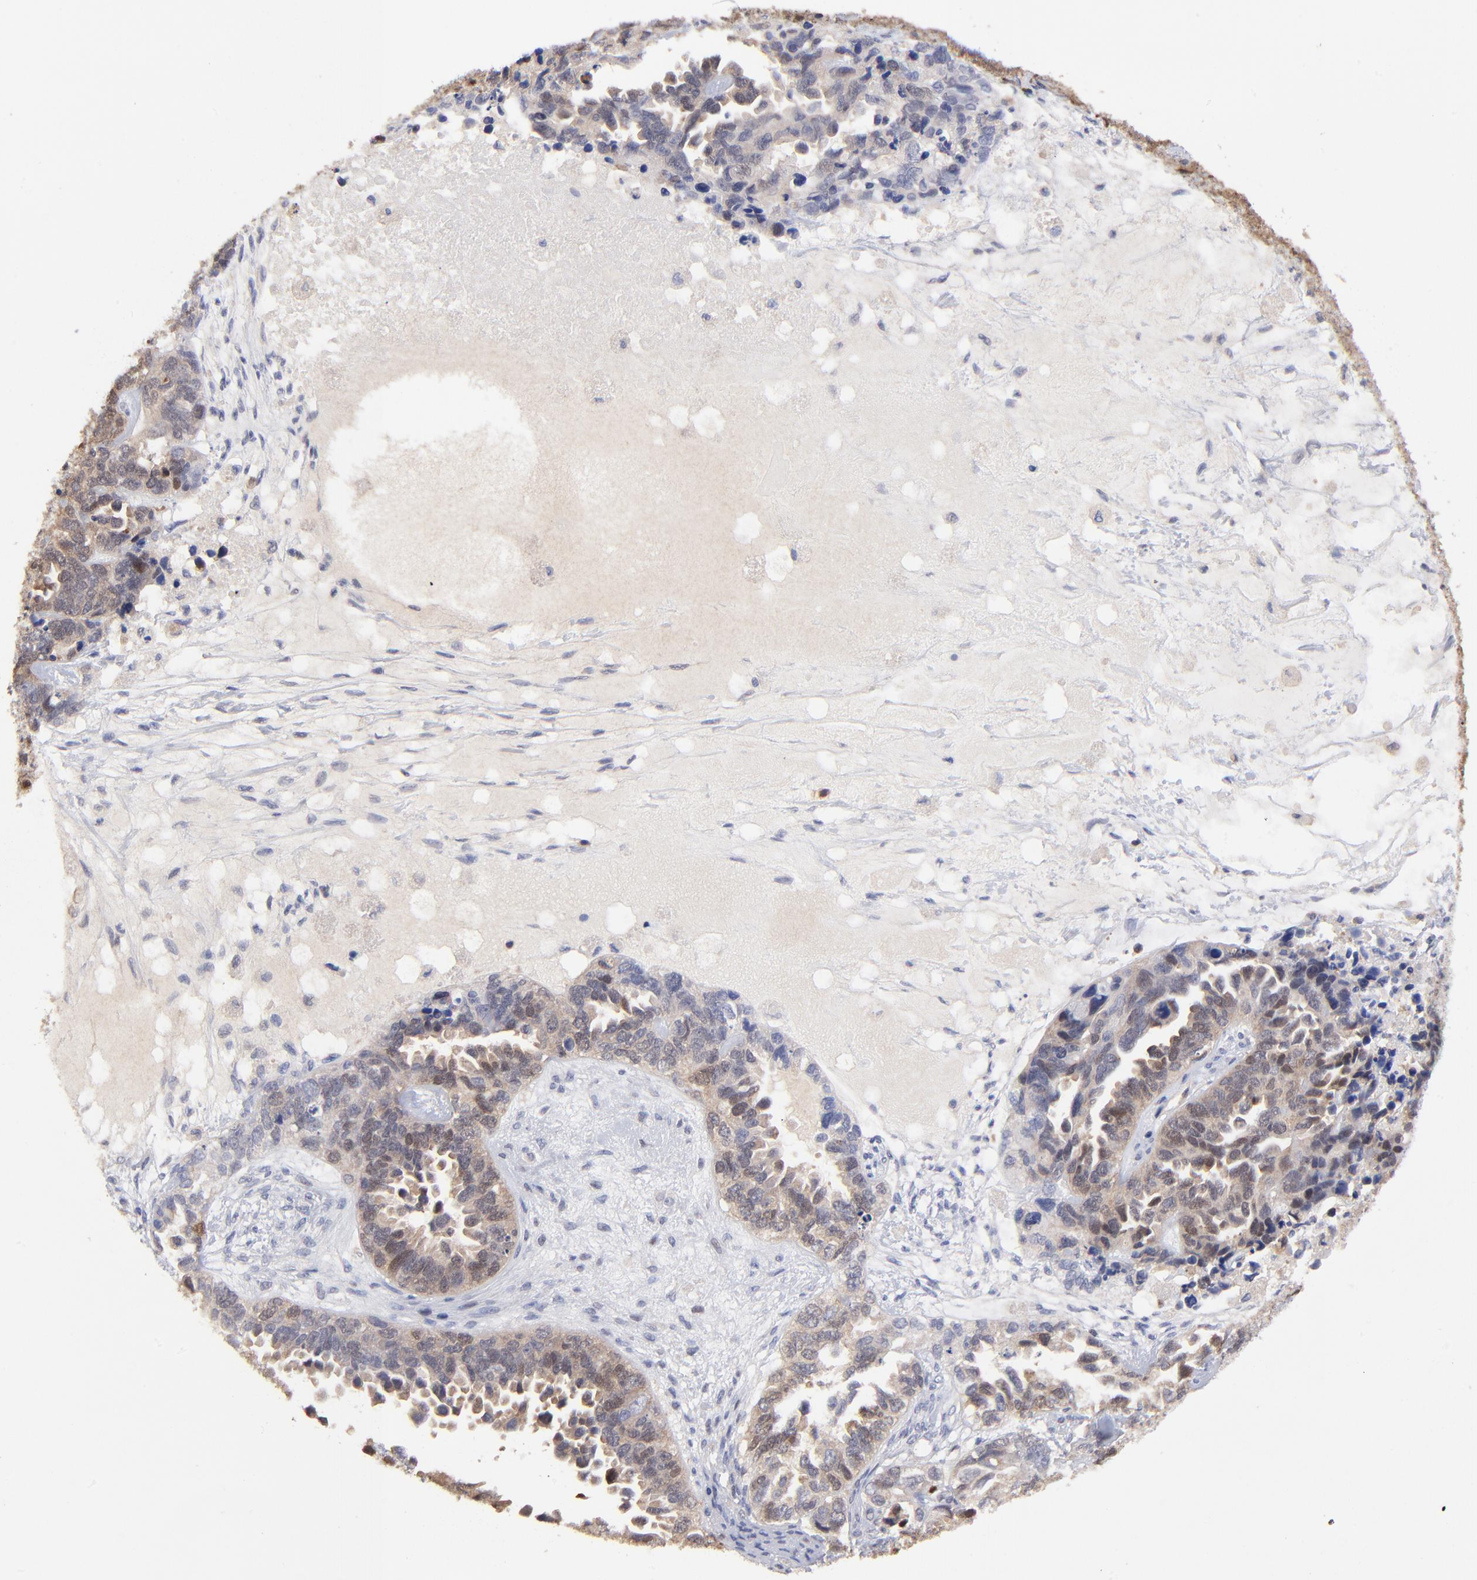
{"staining": {"intensity": "moderate", "quantity": ">75%", "location": "cytoplasmic/membranous,nuclear"}, "tissue": "ovarian cancer", "cell_type": "Tumor cells", "image_type": "cancer", "snomed": [{"axis": "morphology", "description": "Cystadenocarcinoma, serous, NOS"}, {"axis": "topography", "description": "Ovary"}], "caption": "There is medium levels of moderate cytoplasmic/membranous and nuclear staining in tumor cells of ovarian cancer (serous cystadenocarcinoma), as demonstrated by immunohistochemical staining (brown color).", "gene": "DCTPP1", "patient": {"sex": "female", "age": 82}}